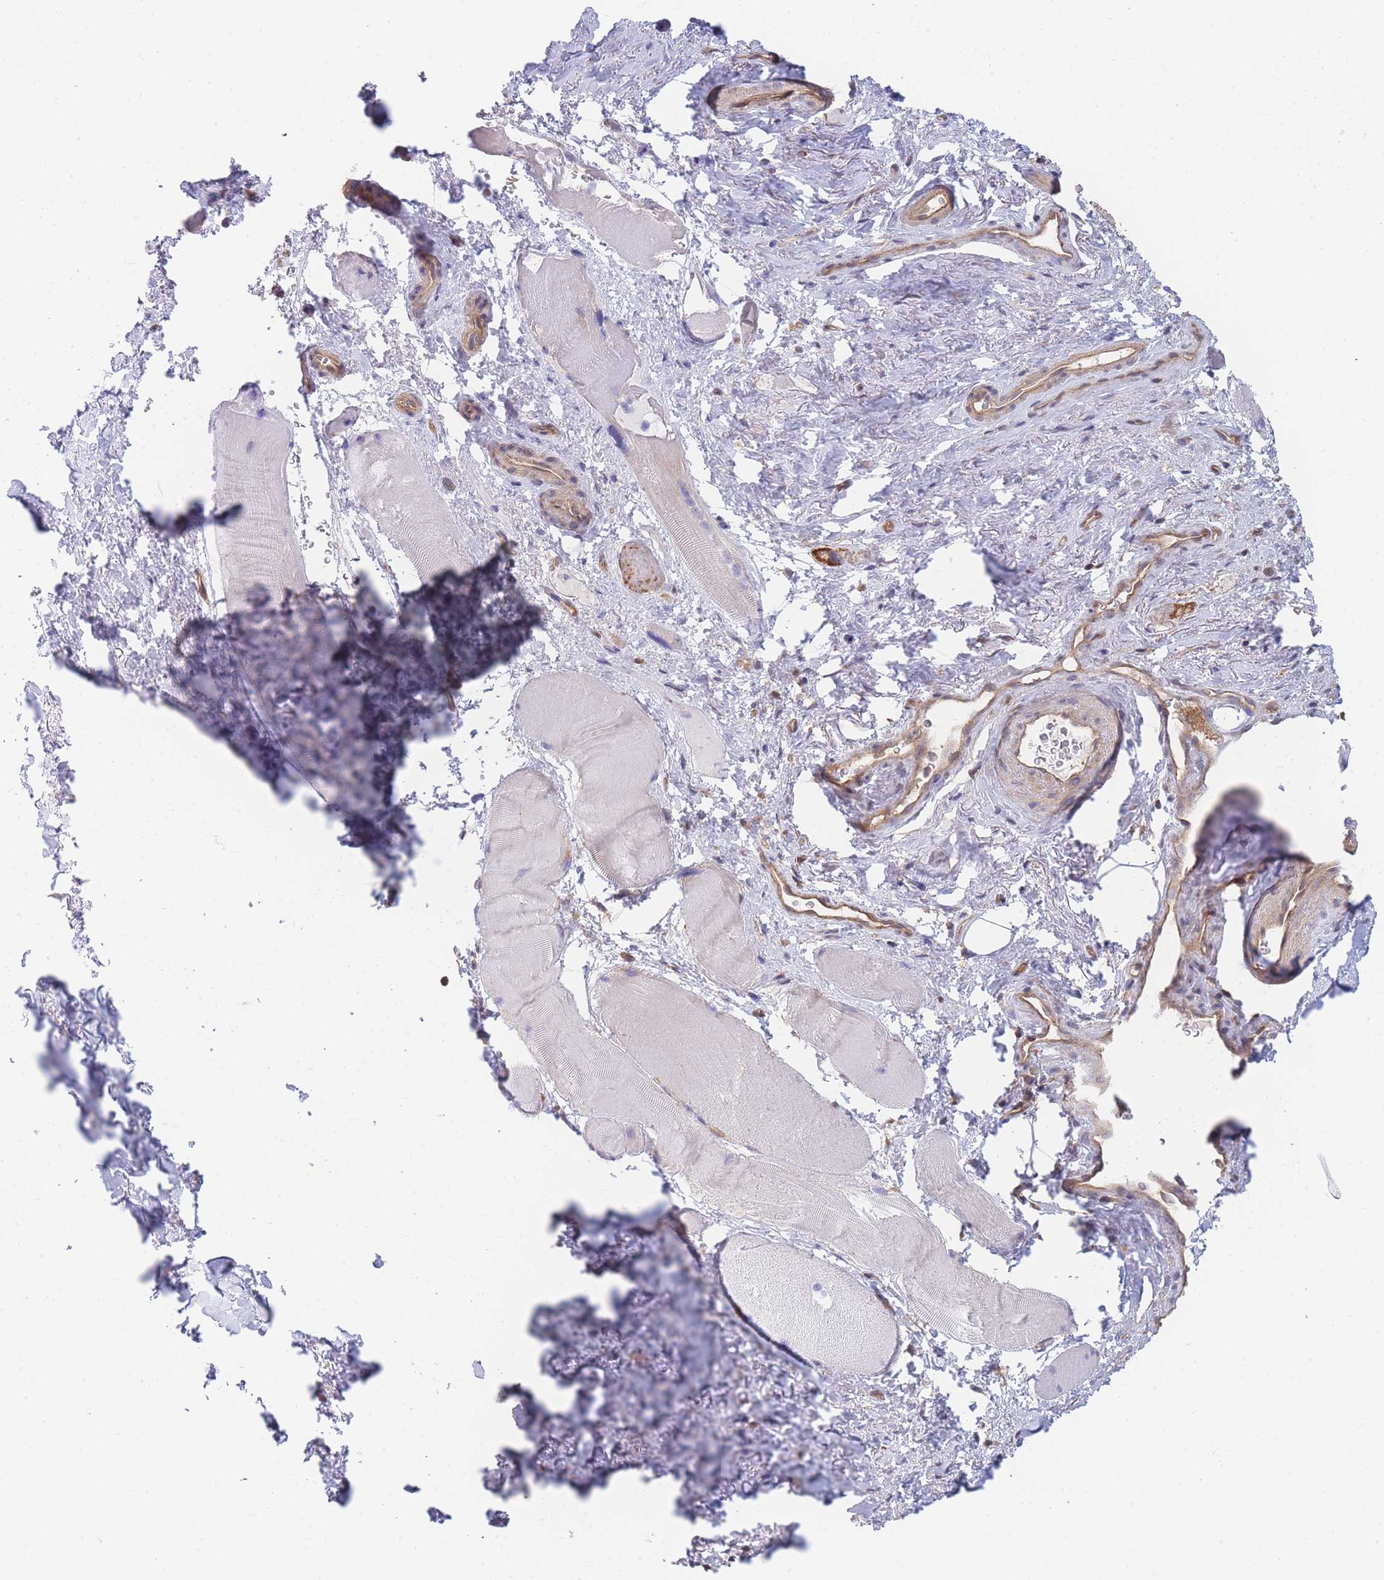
{"staining": {"intensity": "weak", "quantity": "<25%", "location": "cytoplasmic/membranous"}, "tissue": "smooth muscle", "cell_type": "Smooth muscle cells", "image_type": "normal", "snomed": [{"axis": "morphology", "description": "Normal tissue, NOS"}, {"axis": "topography", "description": "Smooth muscle"}, {"axis": "topography", "description": "Peripheral nerve tissue"}], "caption": "This image is of unremarkable smooth muscle stained with immunohistochemistry (IHC) to label a protein in brown with the nuclei are counter-stained blue. There is no positivity in smooth muscle cells.", "gene": "MRPS18B", "patient": {"sex": "male", "age": 69}}